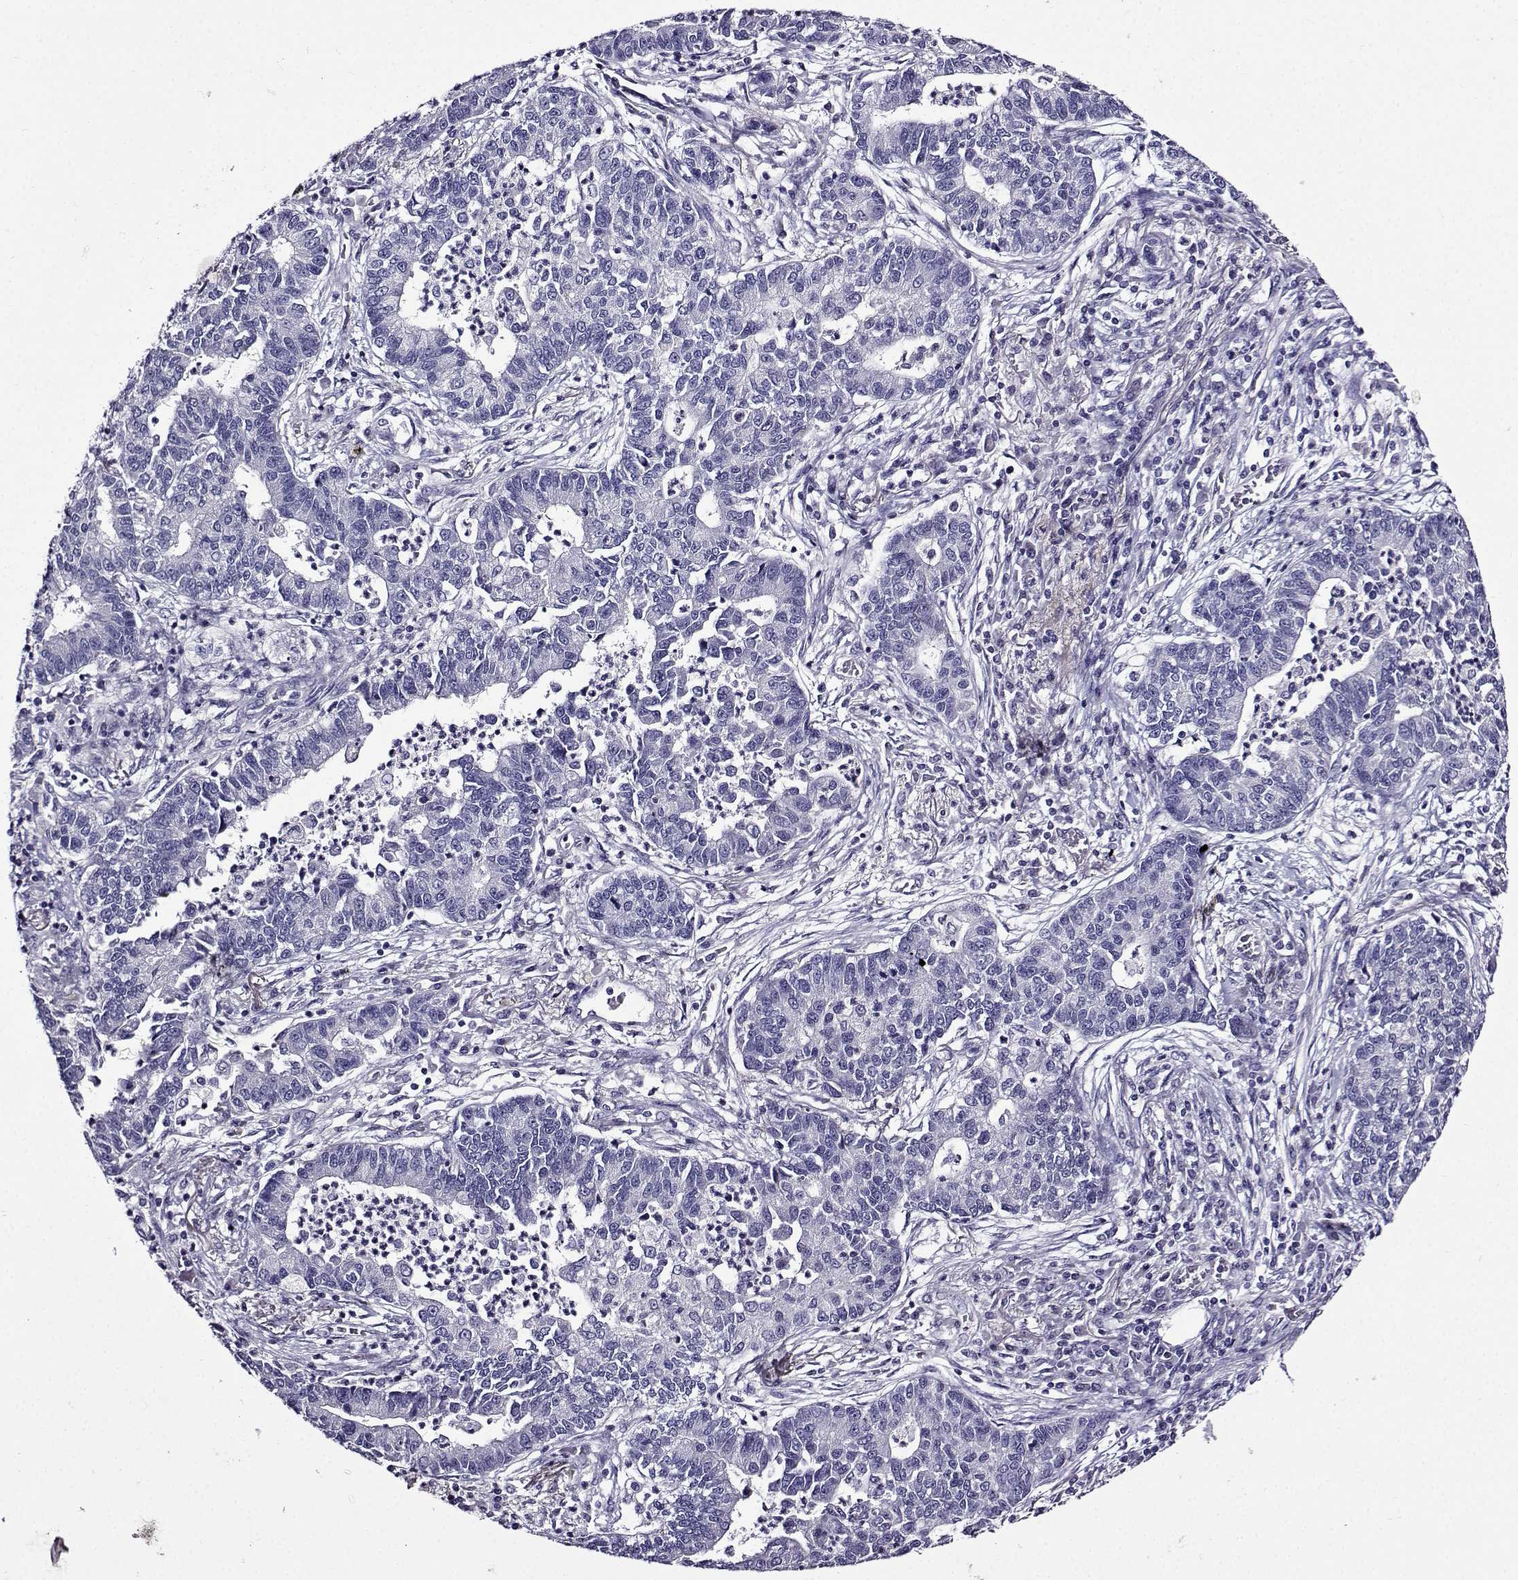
{"staining": {"intensity": "negative", "quantity": "none", "location": "none"}, "tissue": "lung cancer", "cell_type": "Tumor cells", "image_type": "cancer", "snomed": [{"axis": "morphology", "description": "Adenocarcinoma, NOS"}, {"axis": "topography", "description": "Lung"}], "caption": "Immunohistochemistry (IHC) of human lung adenocarcinoma demonstrates no staining in tumor cells.", "gene": "TMEM266", "patient": {"sex": "female", "age": 57}}